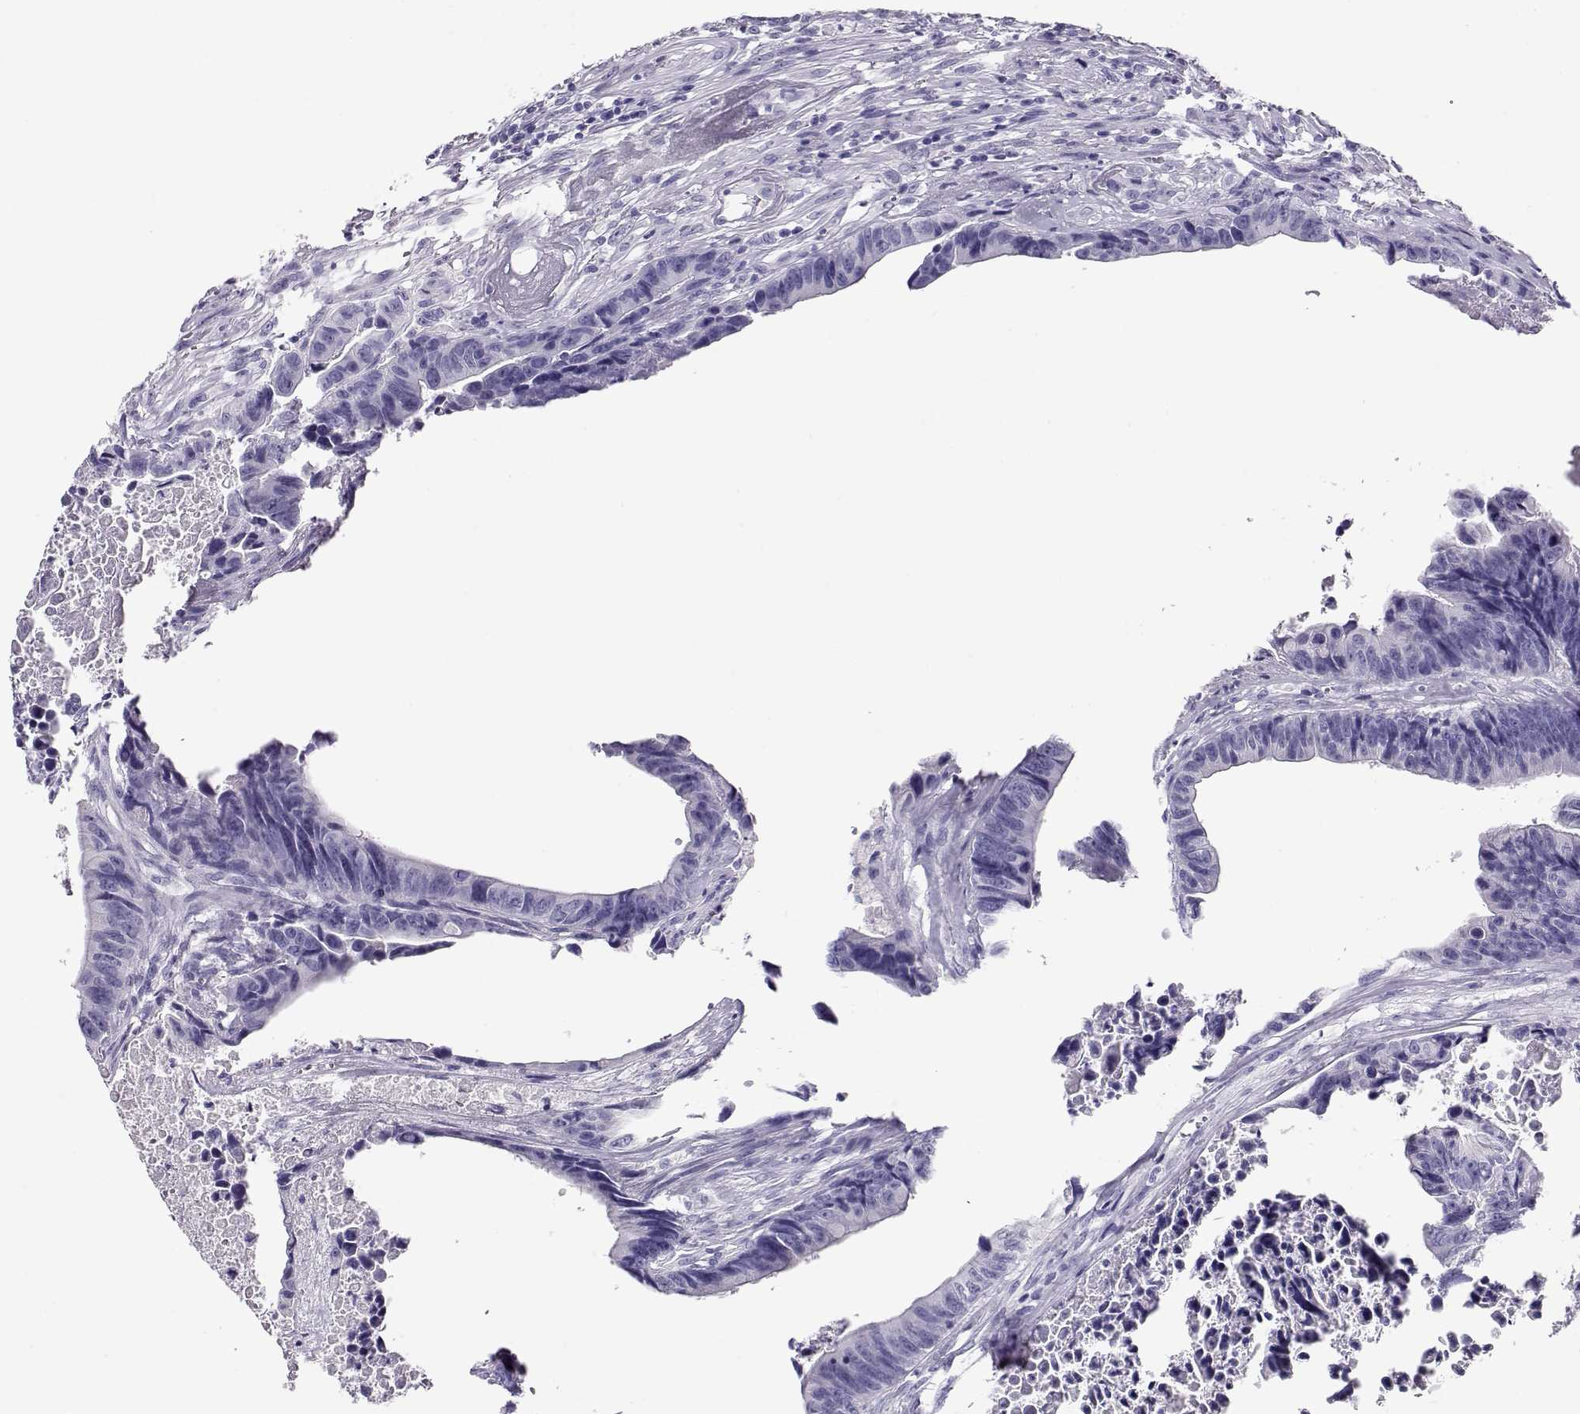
{"staining": {"intensity": "negative", "quantity": "none", "location": "none"}, "tissue": "colorectal cancer", "cell_type": "Tumor cells", "image_type": "cancer", "snomed": [{"axis": "morphology", "description": "Adenocarcinoma, NOS"}, {"axis": "topography", "description": "Colon"}], "caption": "IHC of colorectal cancer (adenocarcinoma) reveals no positivity in tumor cells.", "gene": "CRX", "patient": {"sex": "female", "age": 87}}